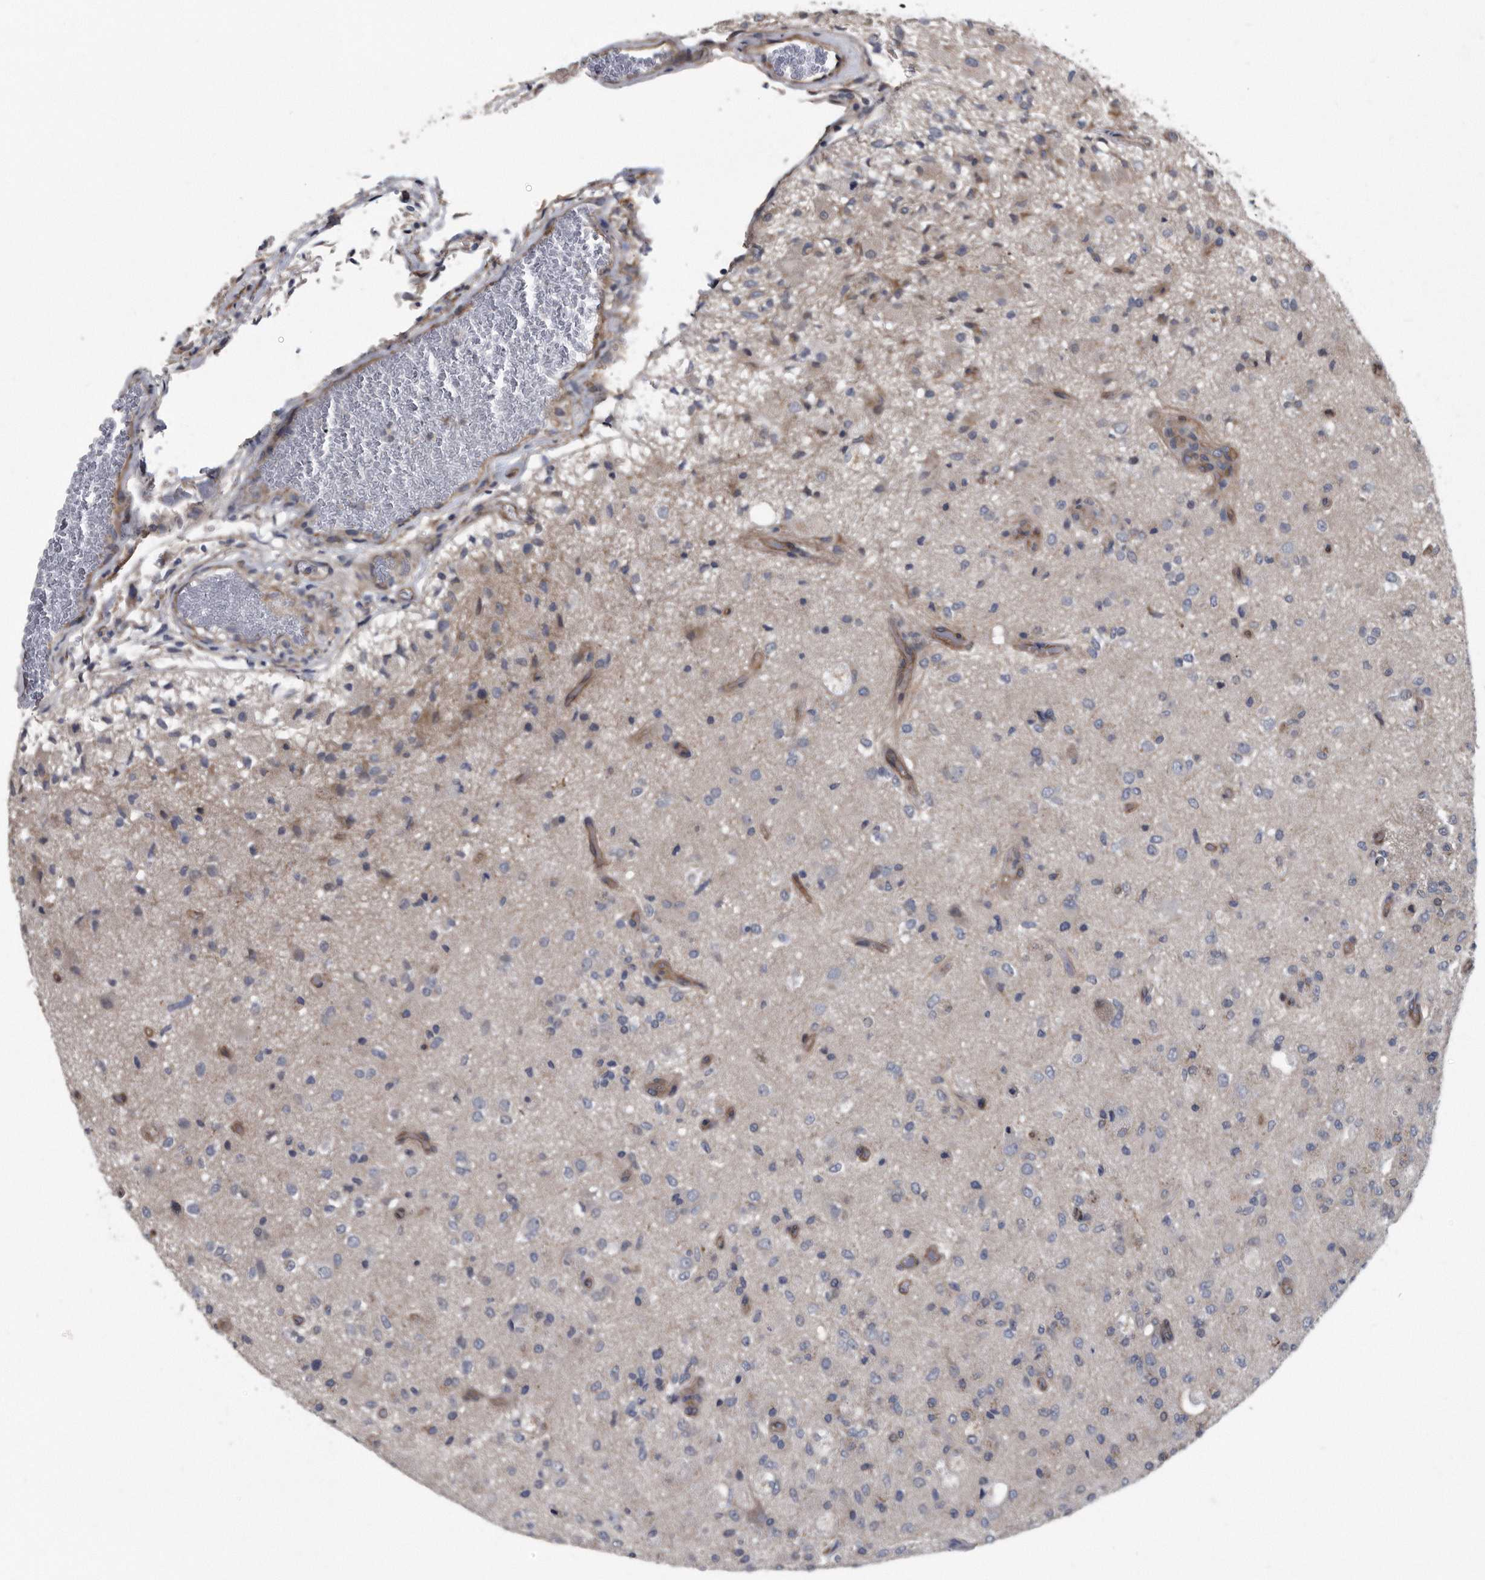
{"staining": {"intensity": "negative", "quantity": "none", "location": "none"}, "tissue": "glioma", "cell_type": "Tumor cells", "image_type": "cancer", "snomed": [{"axis": "morphology", "description": "Normal tissue, NOS"}, {"axis": "morphology", "description": "Glioma, malignant, High grade"}, {"axis": "topography", "description": "Cerebral cortex"}], "caption": "Histopathology image shows no protein positivity in tumor cells of glioma tissue.", "gene": "ARMCX1", "patient": {"sex": "male", "age": 77}}